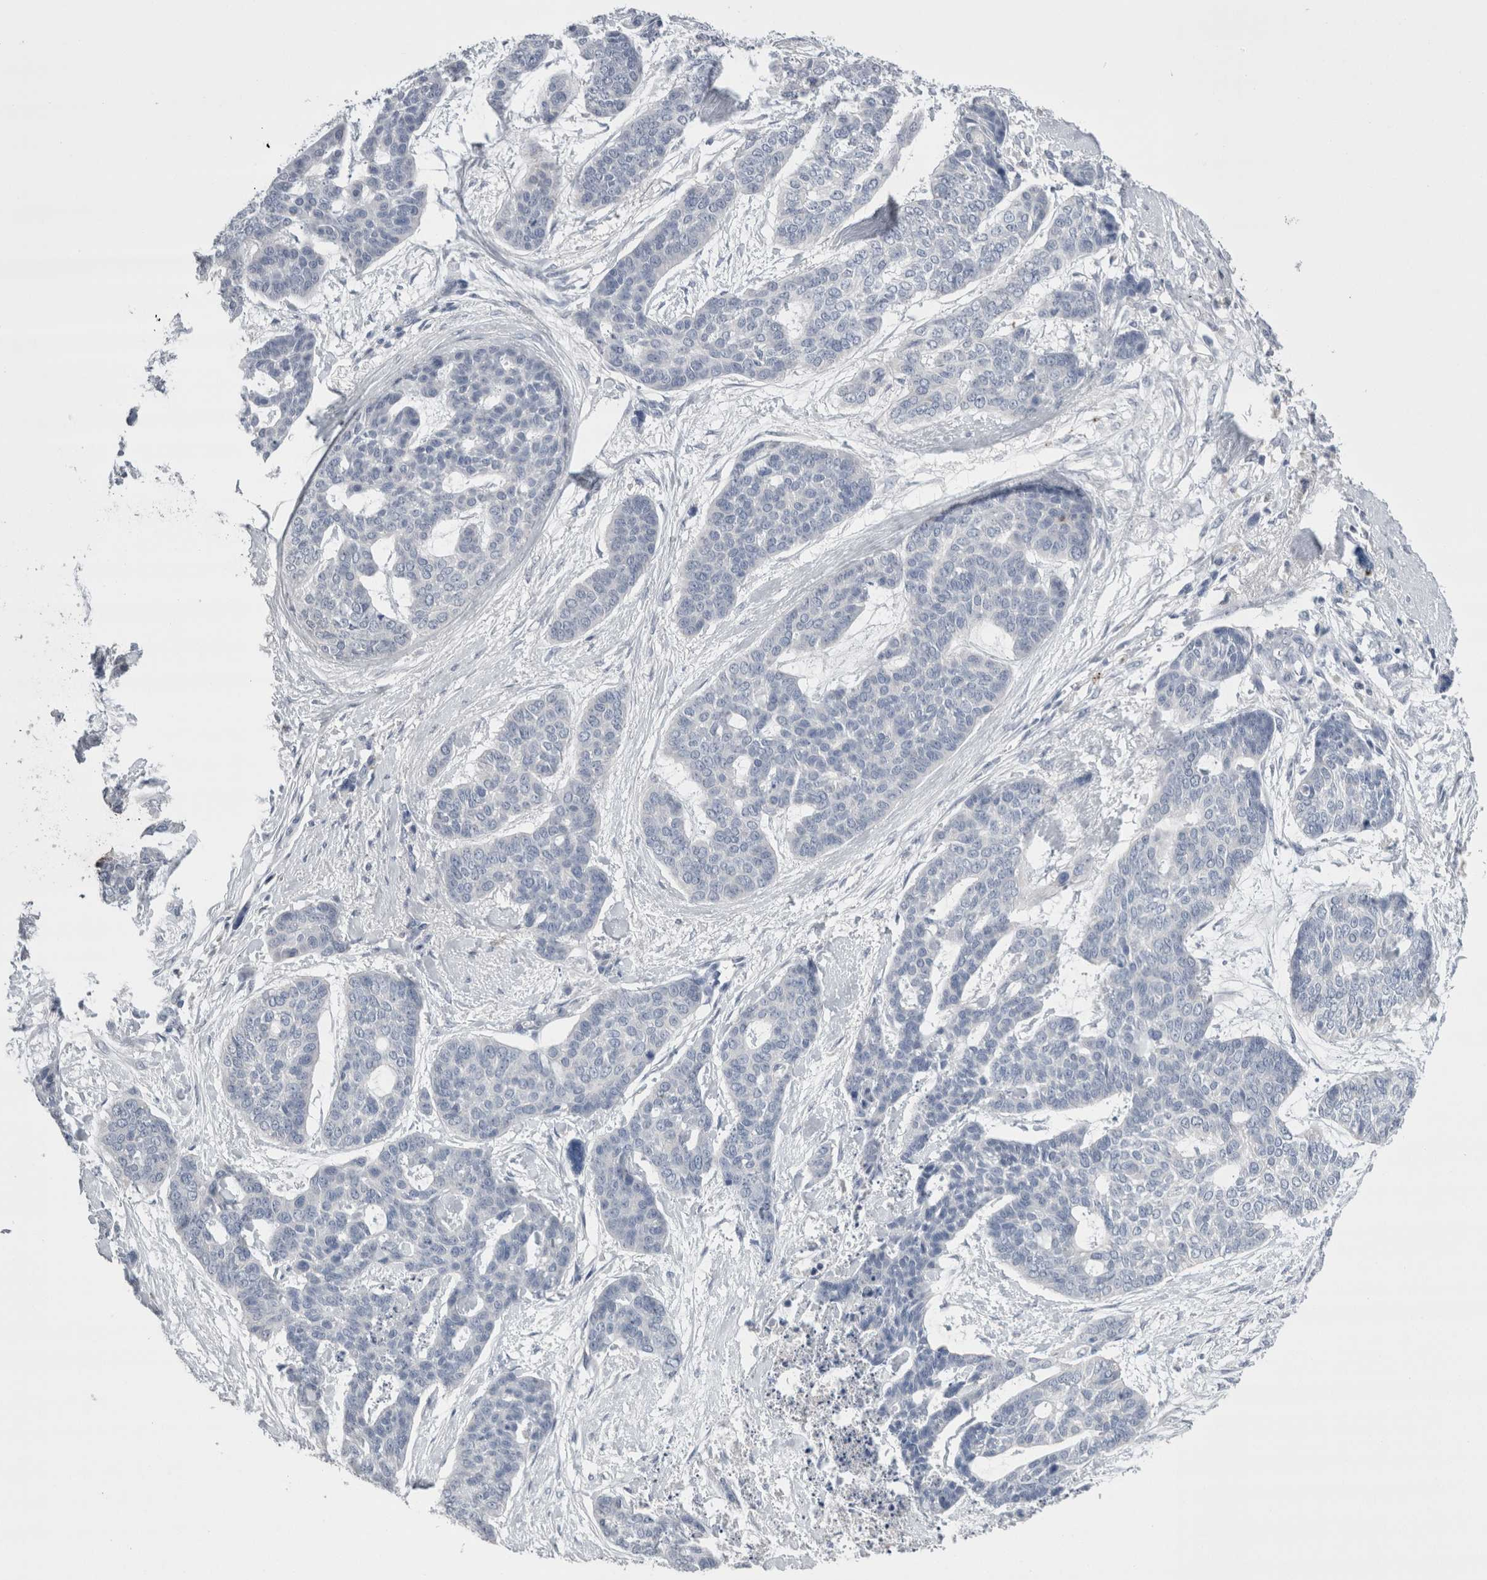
{"staining": {"intensity": "negative", "quantity": "none", "location": "none"}, "tissue": "skin cancer", "cell_type": "Tumor cells", "image_type": "cancer", "snomed": [{"axis": "morphology", "description": "Basal cell carcinoma"}, {"axis": "topography", "description": "Skin"}], "caption": "Basal cell carcinoma (skin) stained for a protein using IHC displays no positivity tumor cells.", "gene": "REG1A", "patient": {"sex": "female", "age": 64}}